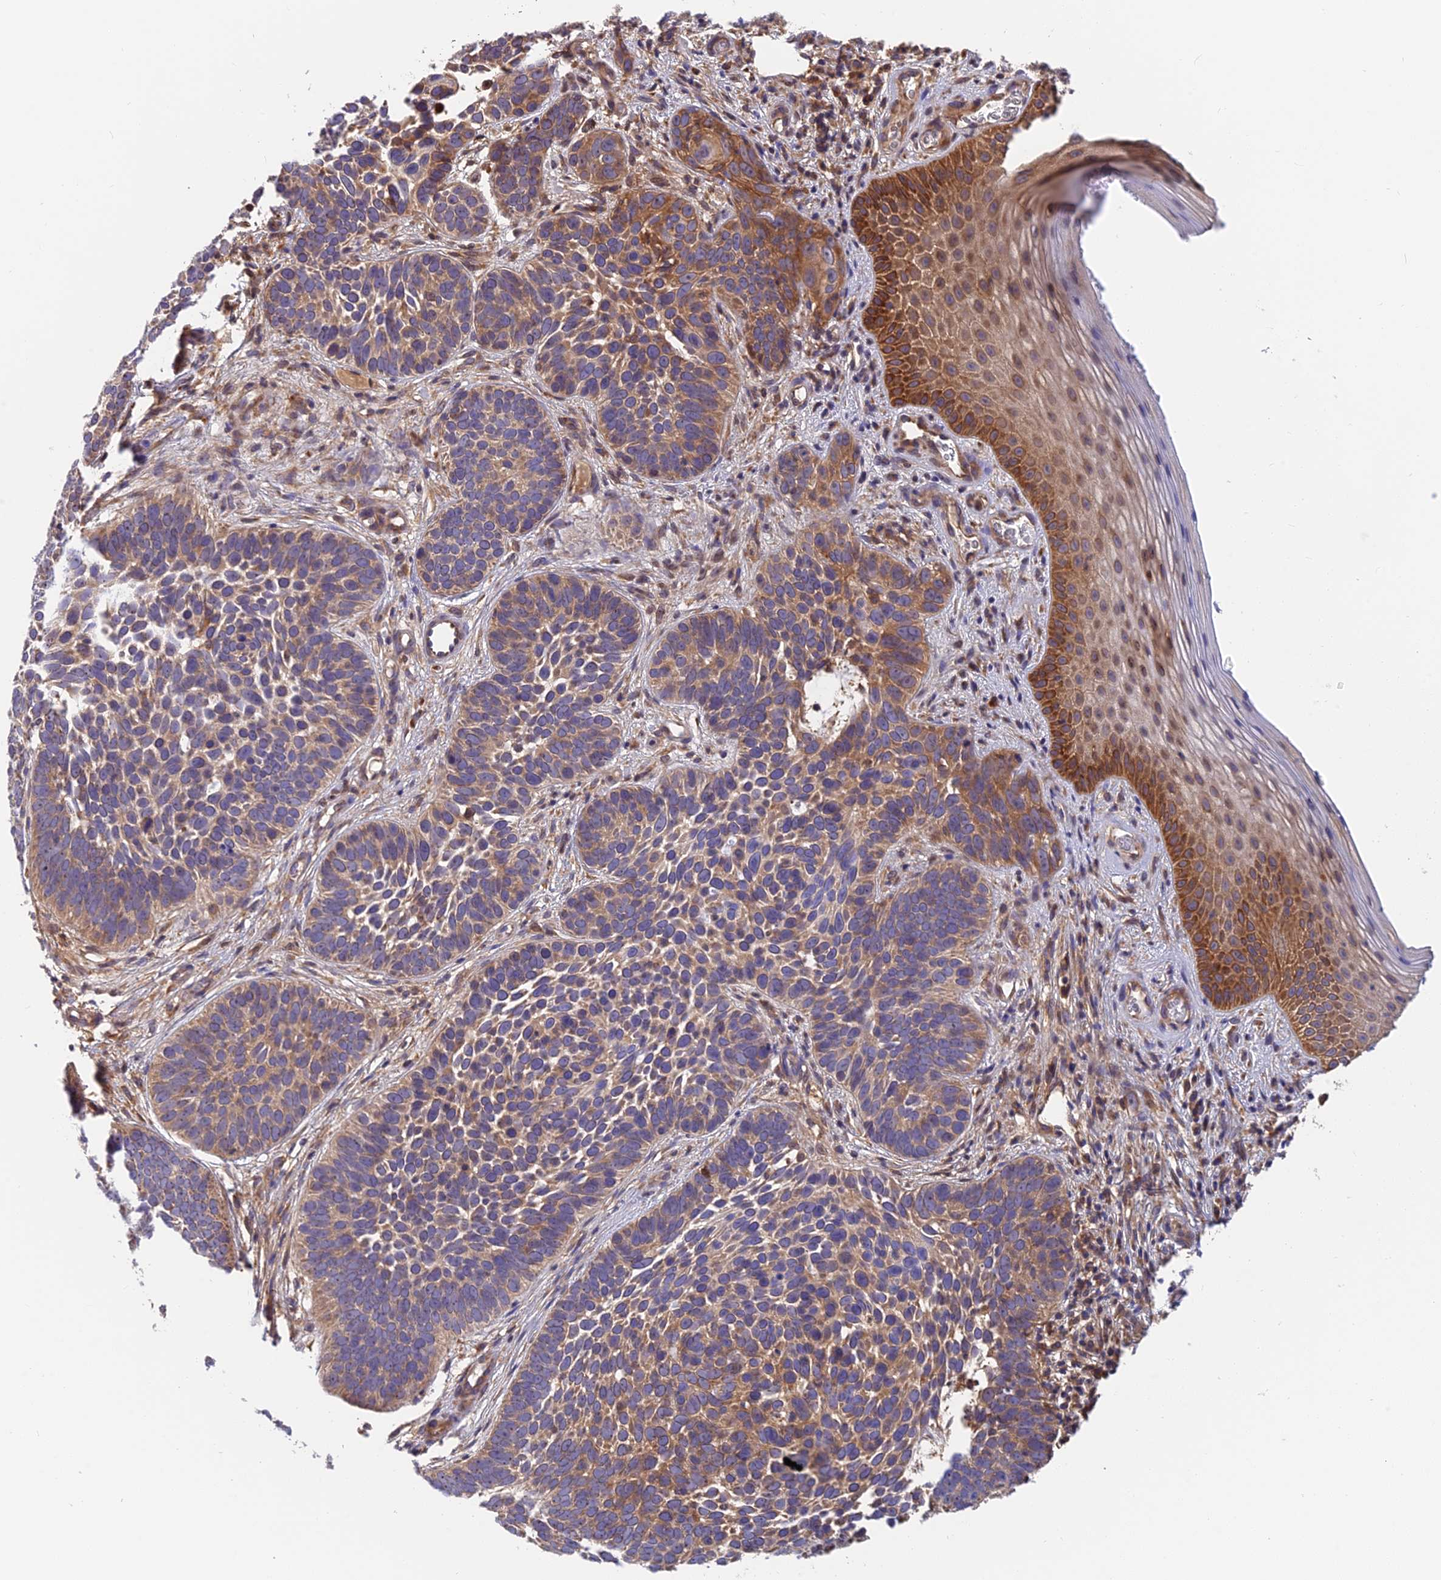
{"staining": {"intensity": "moderate", "quantity": "25%-75%", "location": "cytoplasmic/membranous"}, "tissue": "skin cancer", "cell_type": "Tumor cells", "image_type": "cancer", "snomed": [{"axis": "morphology", "description": "Basal cell carcinoma"}, {"axis": "topography", "description": "Skin"}], "caption": "Skin cancer stained for a protein displays moderate cytoplasmic/membranous positivity in tumor cells.", "gene": "IPO5", "patient": {"sex": "male", "age": 89}}